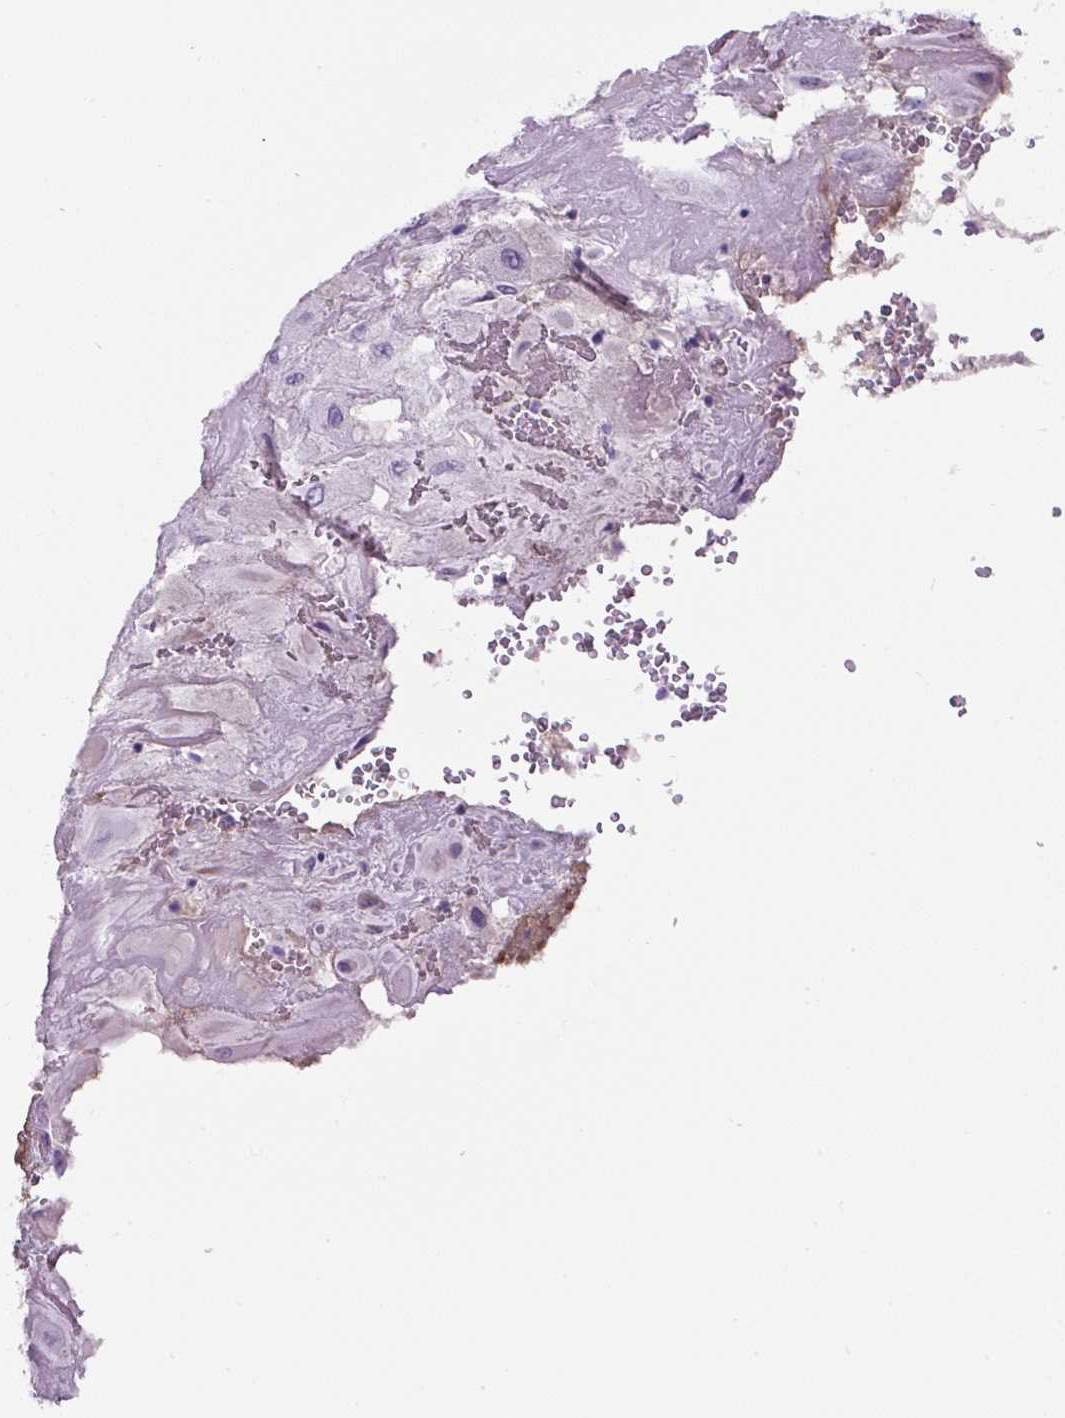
{"staining": {"intensity": "negative", "quantity": "none", "location": "none"}, "tissue": "placenta", "cell_type": "Decidual cells", "image_type": "normal", "snomed": [{"axis": "morphology", "description": "Normal tissue, NOS"}, {"axis": "topography", "description": "Placenta"}], "caption": "DAB immunohistochemical staining of benign human placenta shows no significant expression in decidual cells. (DAB IHC, high magnification).", "gene": "OR14A2", "patient": {"sex": "female", "age": 32}}